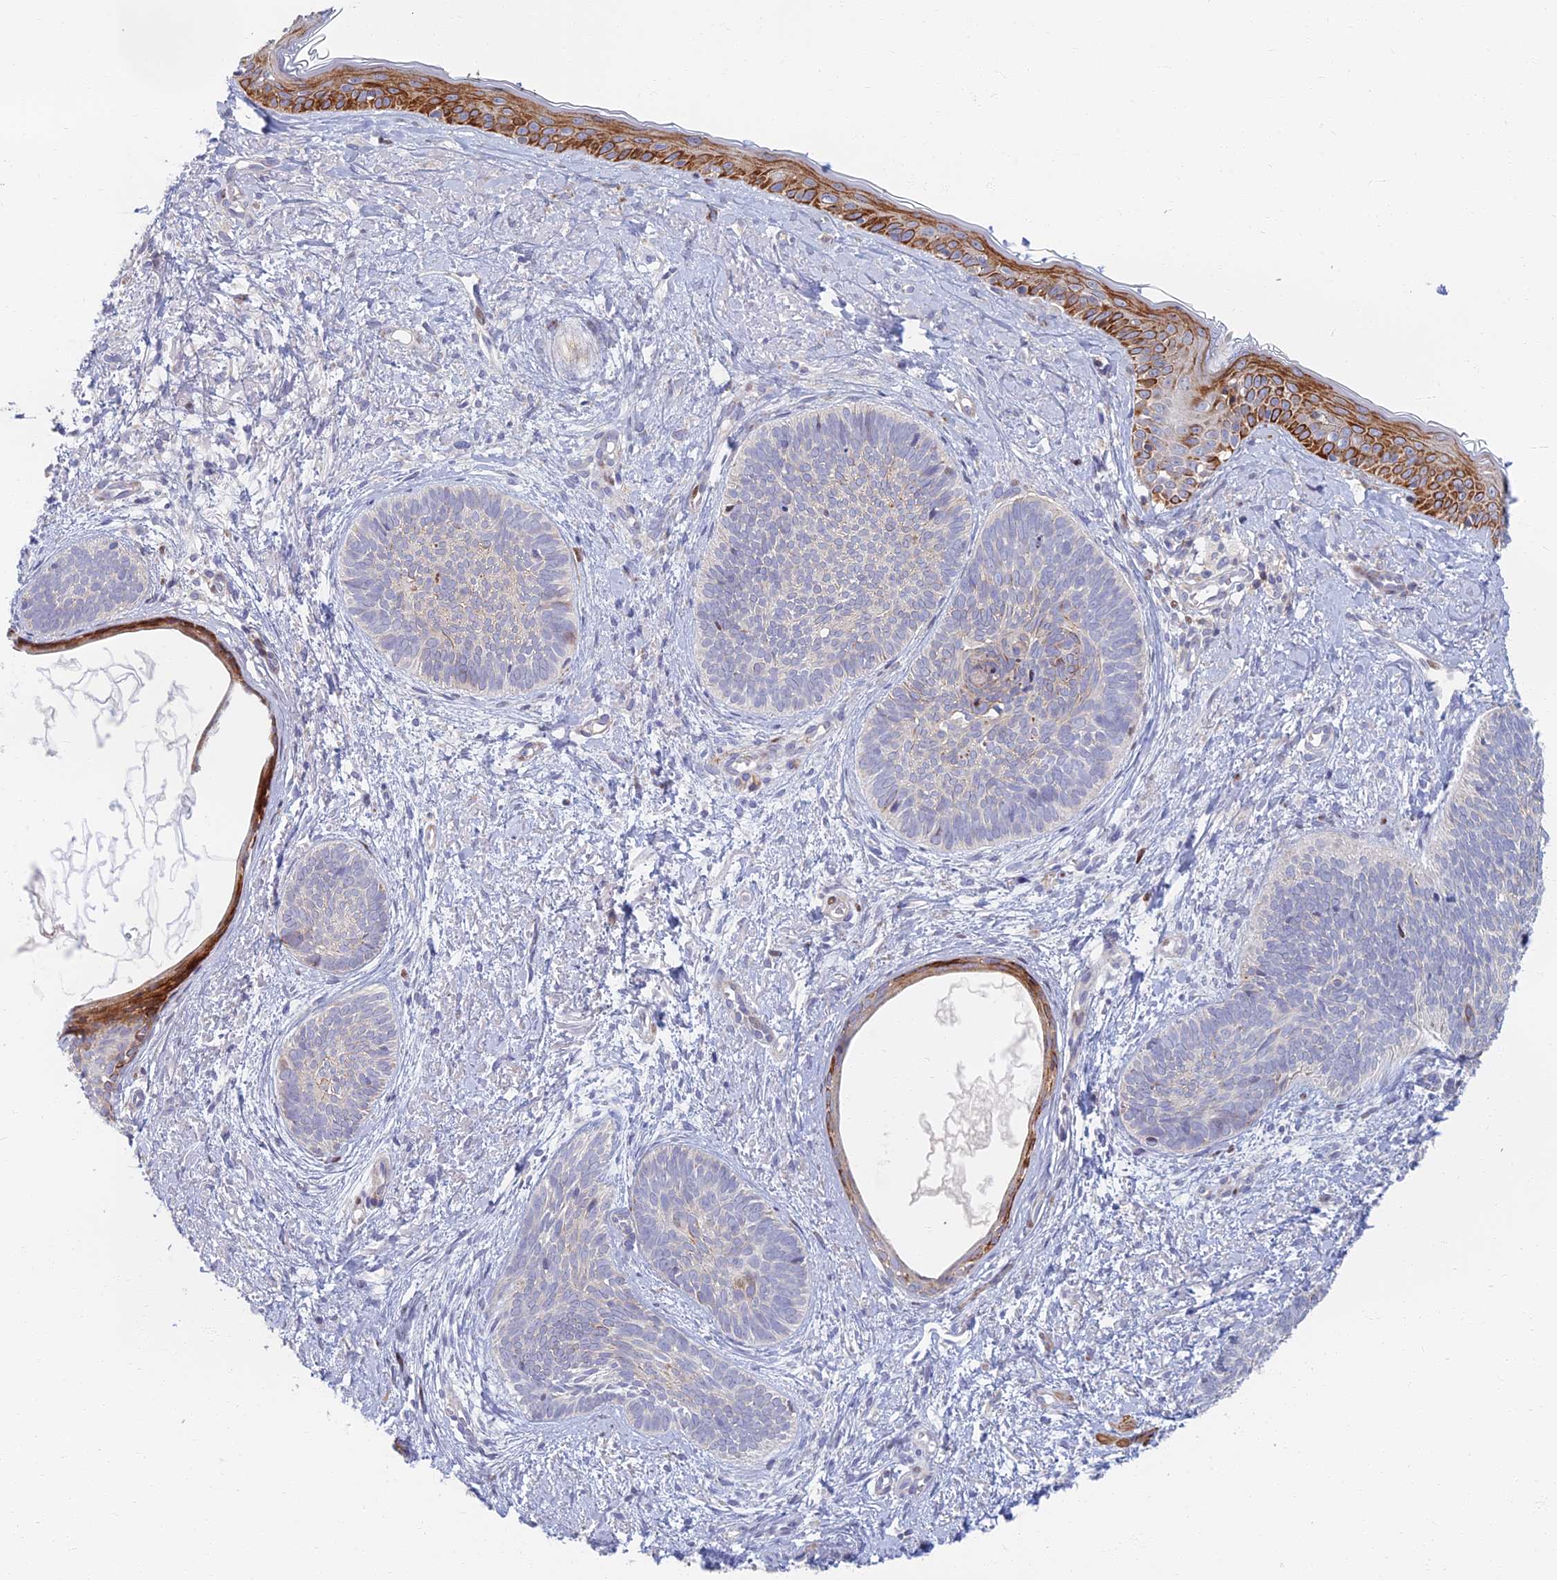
{"staining": {"intensity": "moderate", "quantity": "<25%", "location": "cytoplasmic/membranous"}, "tissue": "skin cancer", "cell_type": "Tumor cells", "image_type": "cancer", "snomed": [{"axis": "morphology", "description": "Basal cell carcinoma"}, {"axis": "topography", "description": "Skin"}], "caption": "Immunohistochemical staining of human skin cancer (basal cell carcinoma) displays low levels of moderate cytoplasmic/membranous positivity in approximately <25% of tumor cells.", "gene": "C15orf40", "patient": {"sex": "female", "age": 81}}